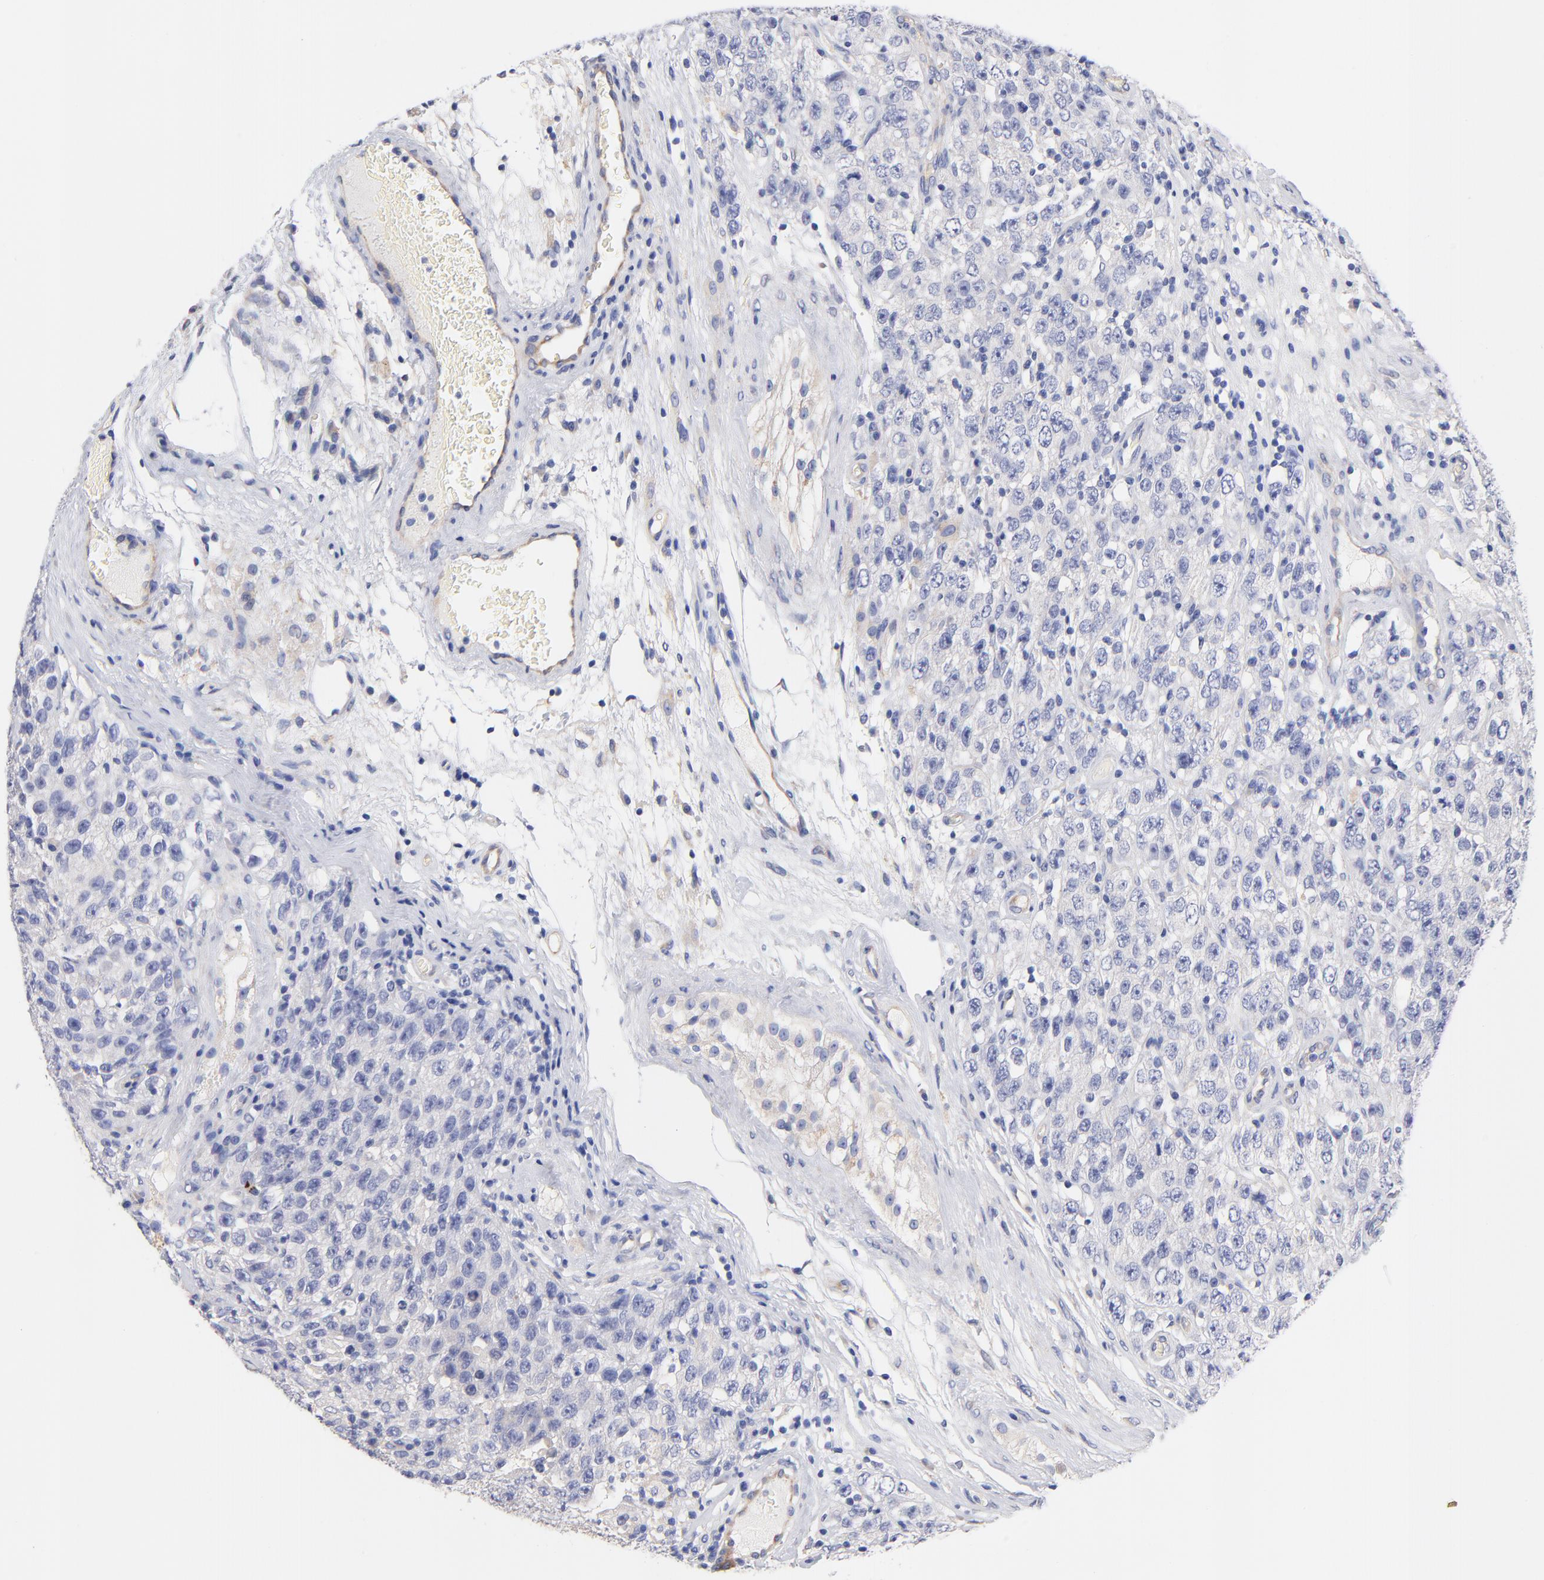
{"staining": {"intensity": "negative", "quantity": "none", "location": "none"}, "tissue": "testis cancer", "cell_type": "Tumor cells", "image_type": "cancer", "snomed": [{"axis": "morphology", "description": "Seminoma, NOS"}, {"axis": "topography", "description": "Testis"}], "caption": "DAB (3,3'-diaminobenzidine) immunohistochemical staining of human testis seminoma displays no significant staining in tumor cells. (IHC, brightfield microscopy, high magnification).", "gene": "HS3ST1", "patient": {"sex": "male", "age": 52}}